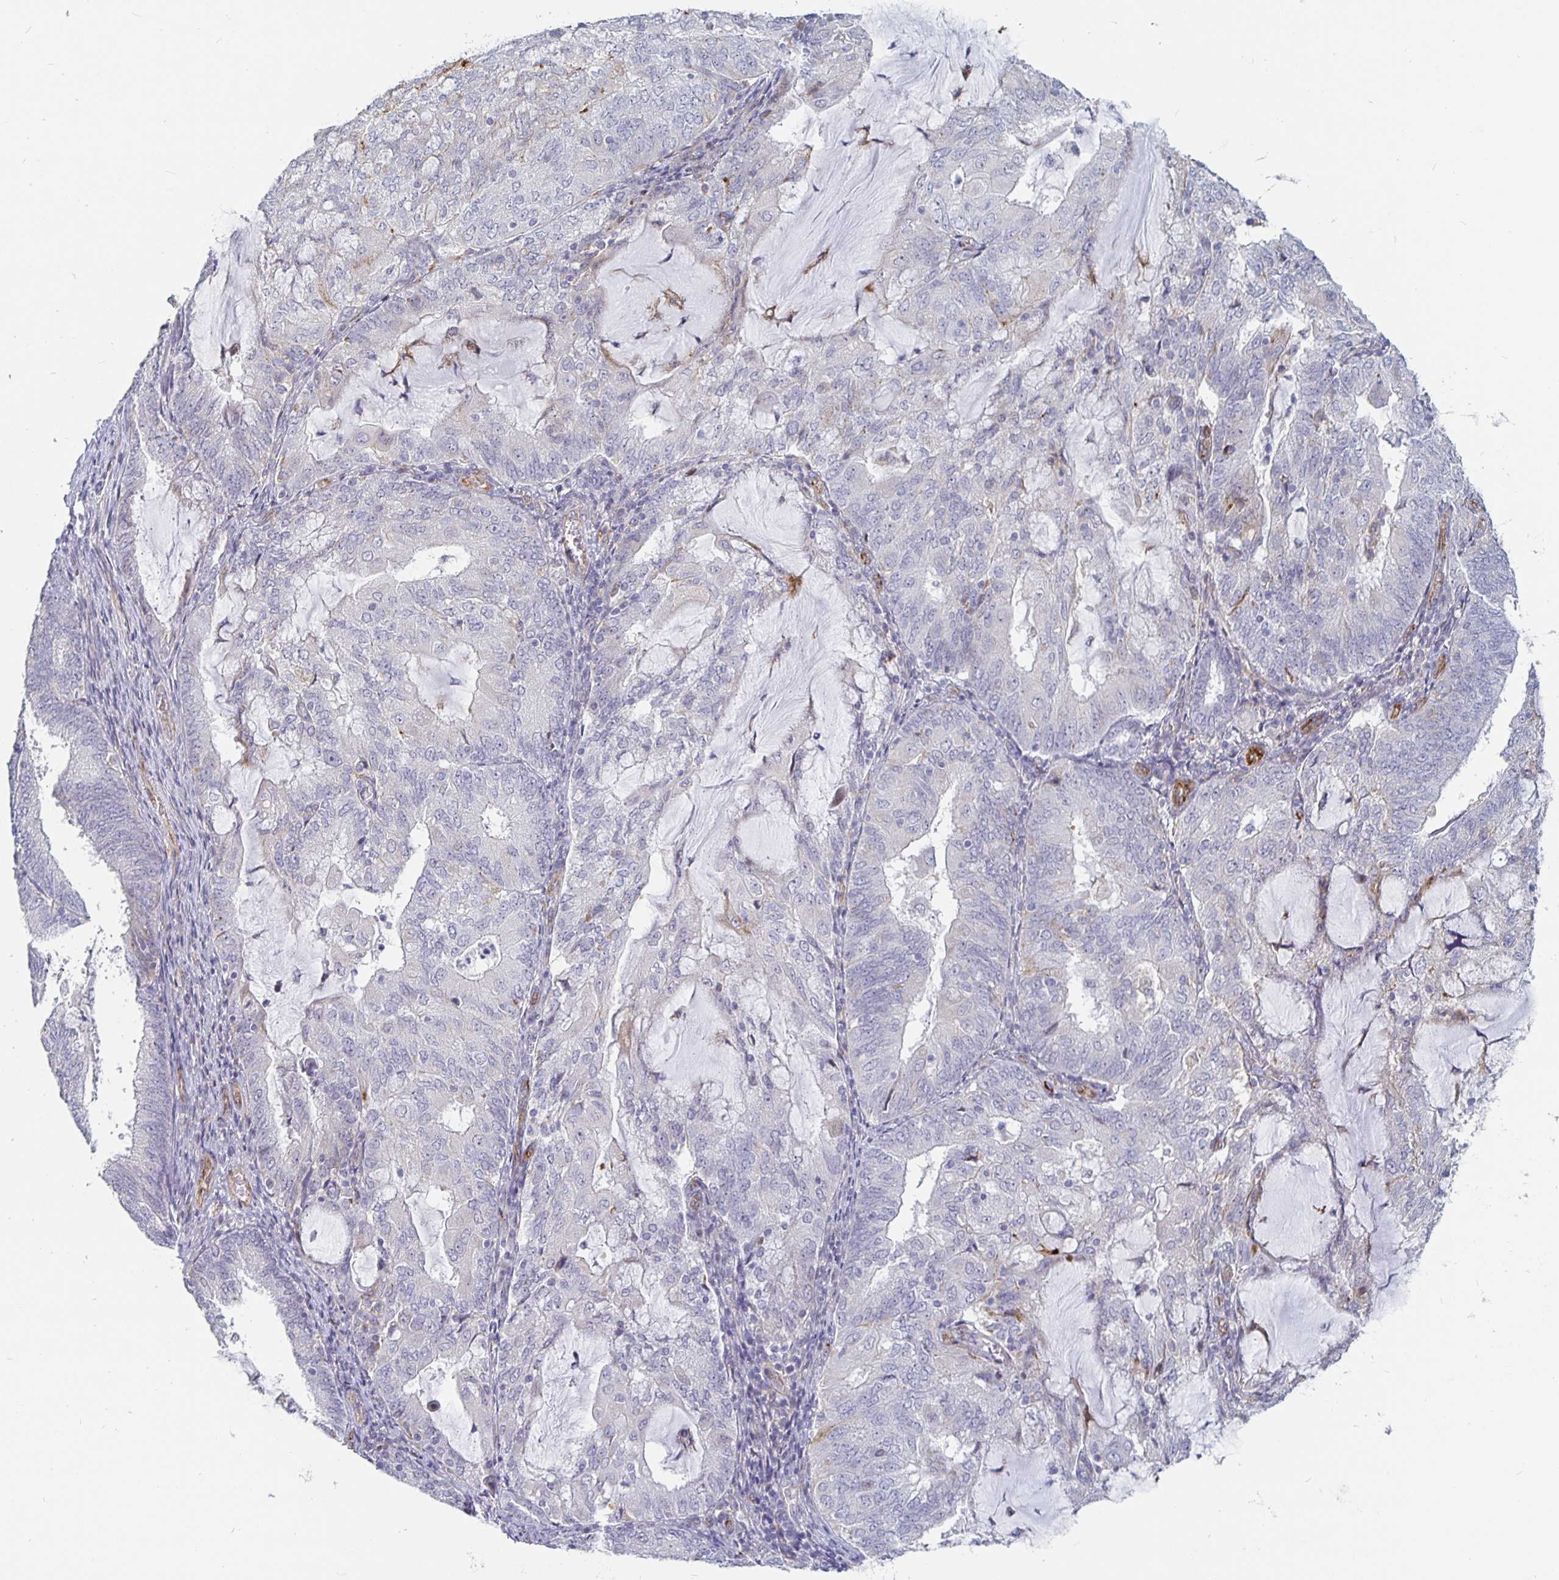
{"staining": {"intensity": "negative", "quantity": "none", "location": "none"}, "tissue": "endometrial cancer", "cell_type": "Tumor cells", "image_type": "cancer", "snomed": [{"axis": "morphology", "description": "Adenocarcinoma, NOS"}, {"axis": "topography", "description": "Endometrium"}], "caption": "Human adenocarcinoma (endometrial) stained for a protein using immunohistochemistry shows no staining in tumor cells.", "gene": "S100G", "patient": {"sex": "female", "age": 81}}